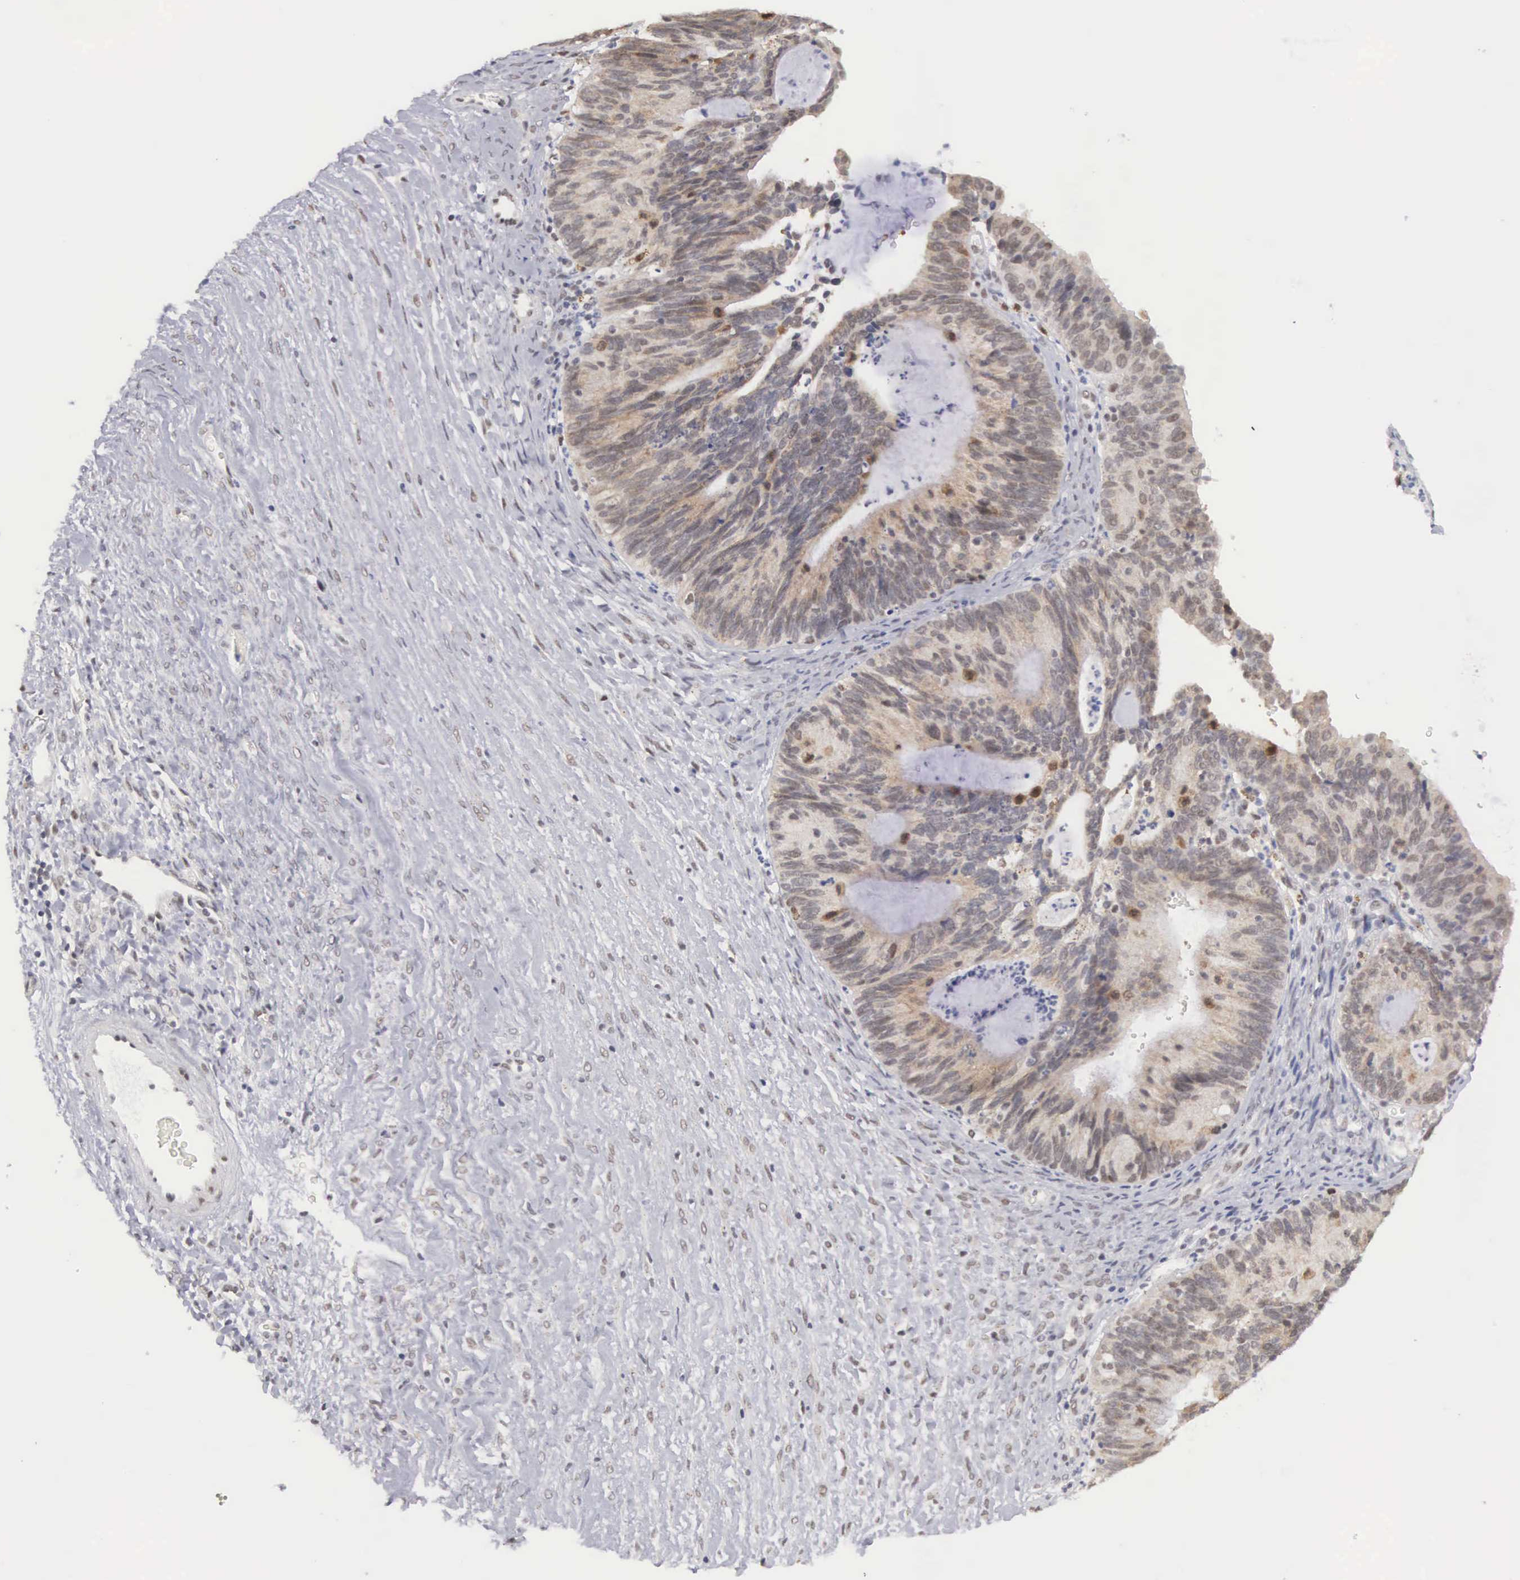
{"staining": {"intensity": "moderate", "quantity": "25%-75%", "location": "cytoplasmic/membranous,nuclear"}, "tissue": "ovarian cancer", "cell_type": "Tumor cells", "image_type": "cancer", "snomed": [{"axis": "morphology", "description": "Carcinoma, endometroid"}, {"axis": "topography", "description": "Ovary"}], "caption": "Immunohistochemical staining of human endometroid carcinoma (ovarian) demonstrates medium levels of moderate cytoplasmic/membranous and nuclear protein staining in about 25%-75% of tumor cells.", "gene": "MNAT1", "patient": {"sex": "female", "age": 52}}